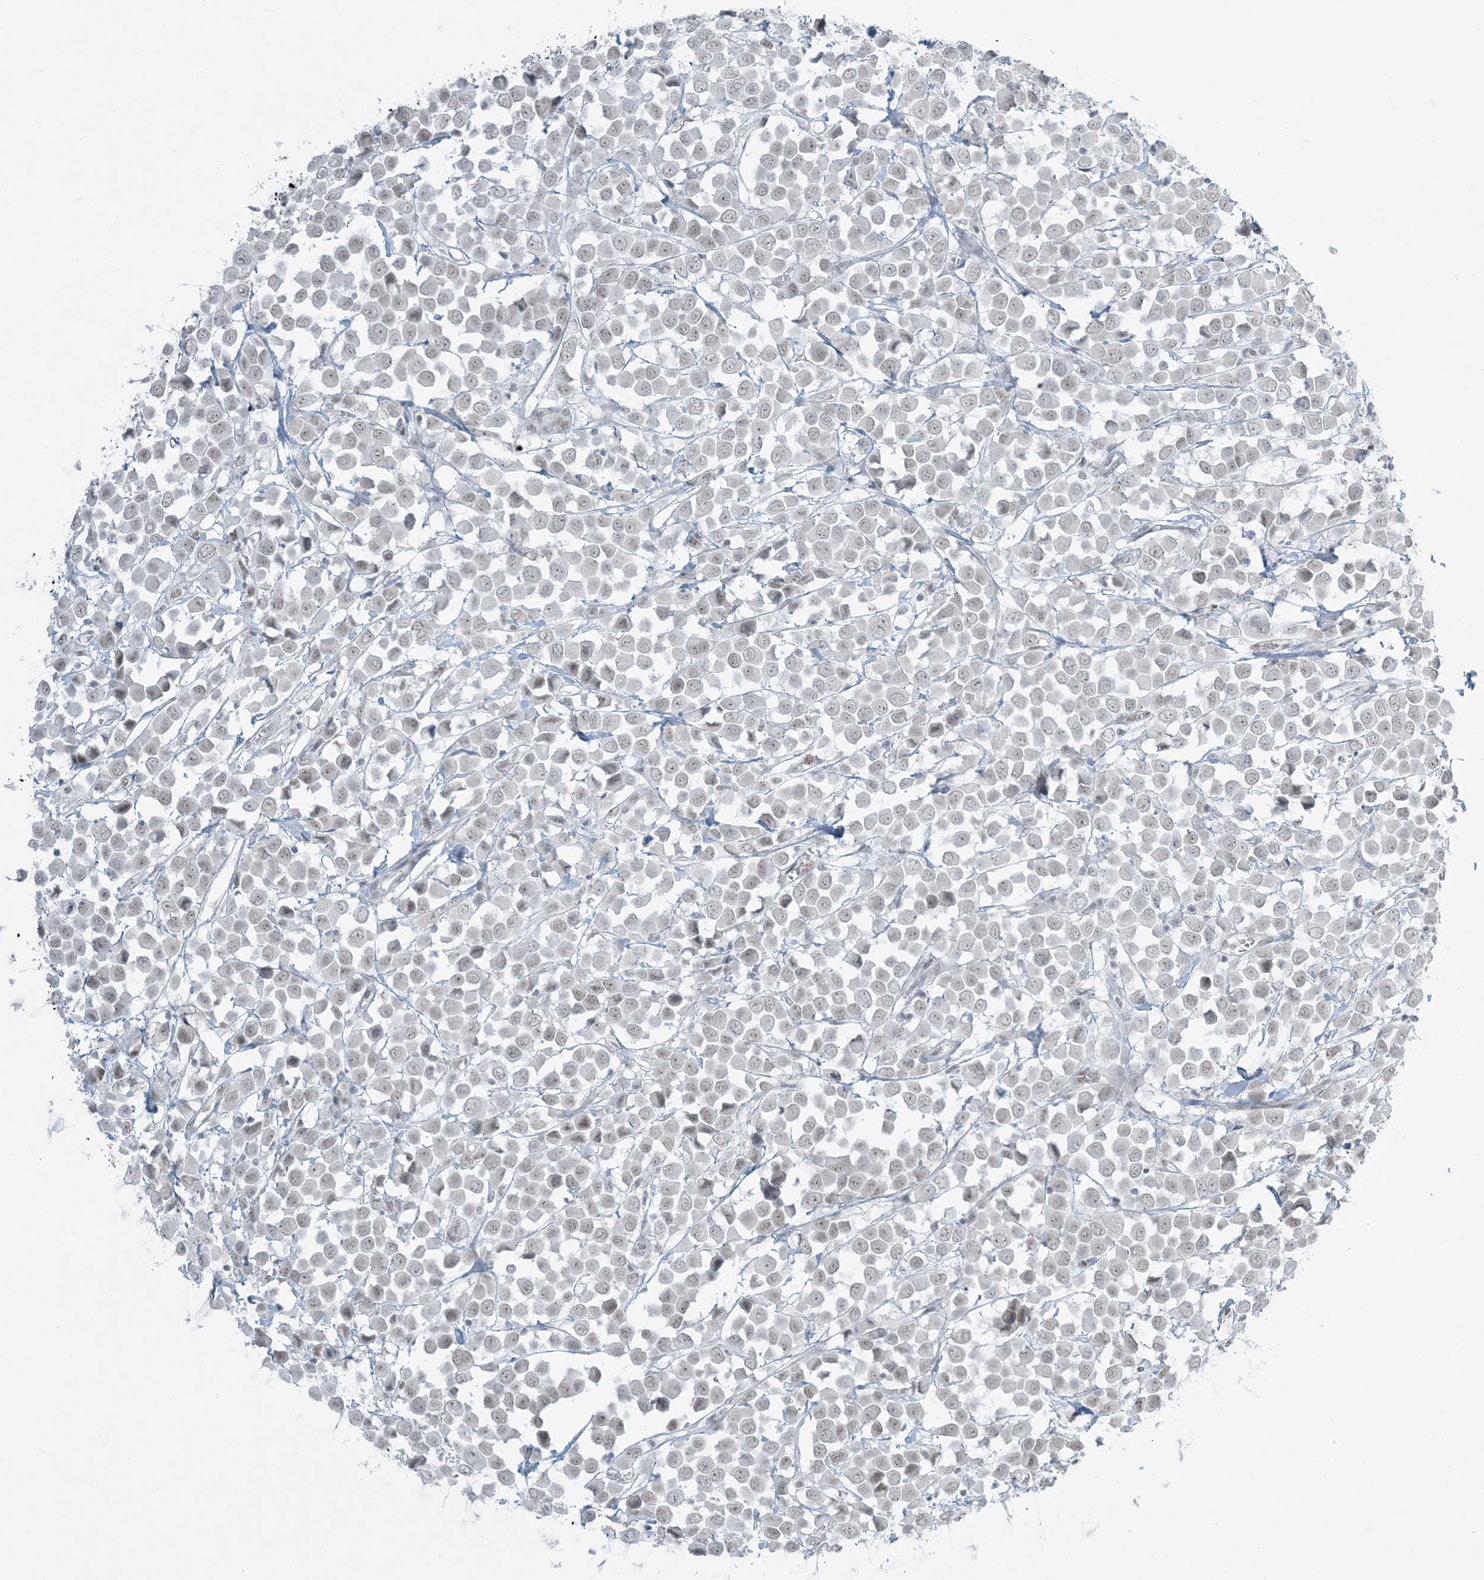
{"staining": {"intensity": "weak", "quantity": "<25%", "location": "nuclear"}, "tissue": "breast cancer", "cell_type": "Tumor cells", "image_type": "cancer", "snomed": [{"axis": "morphology", "description": "Duct carcinoma"}, {"axis": "topography", "description": "Breast"}], "caption": "Human breast cancer stained for a protein using immunohistochemistry (IHC) demonstrates no staining in tumor cells.", "gene": "ZNF787", "patient": {"sex": "female", "age": 61}}